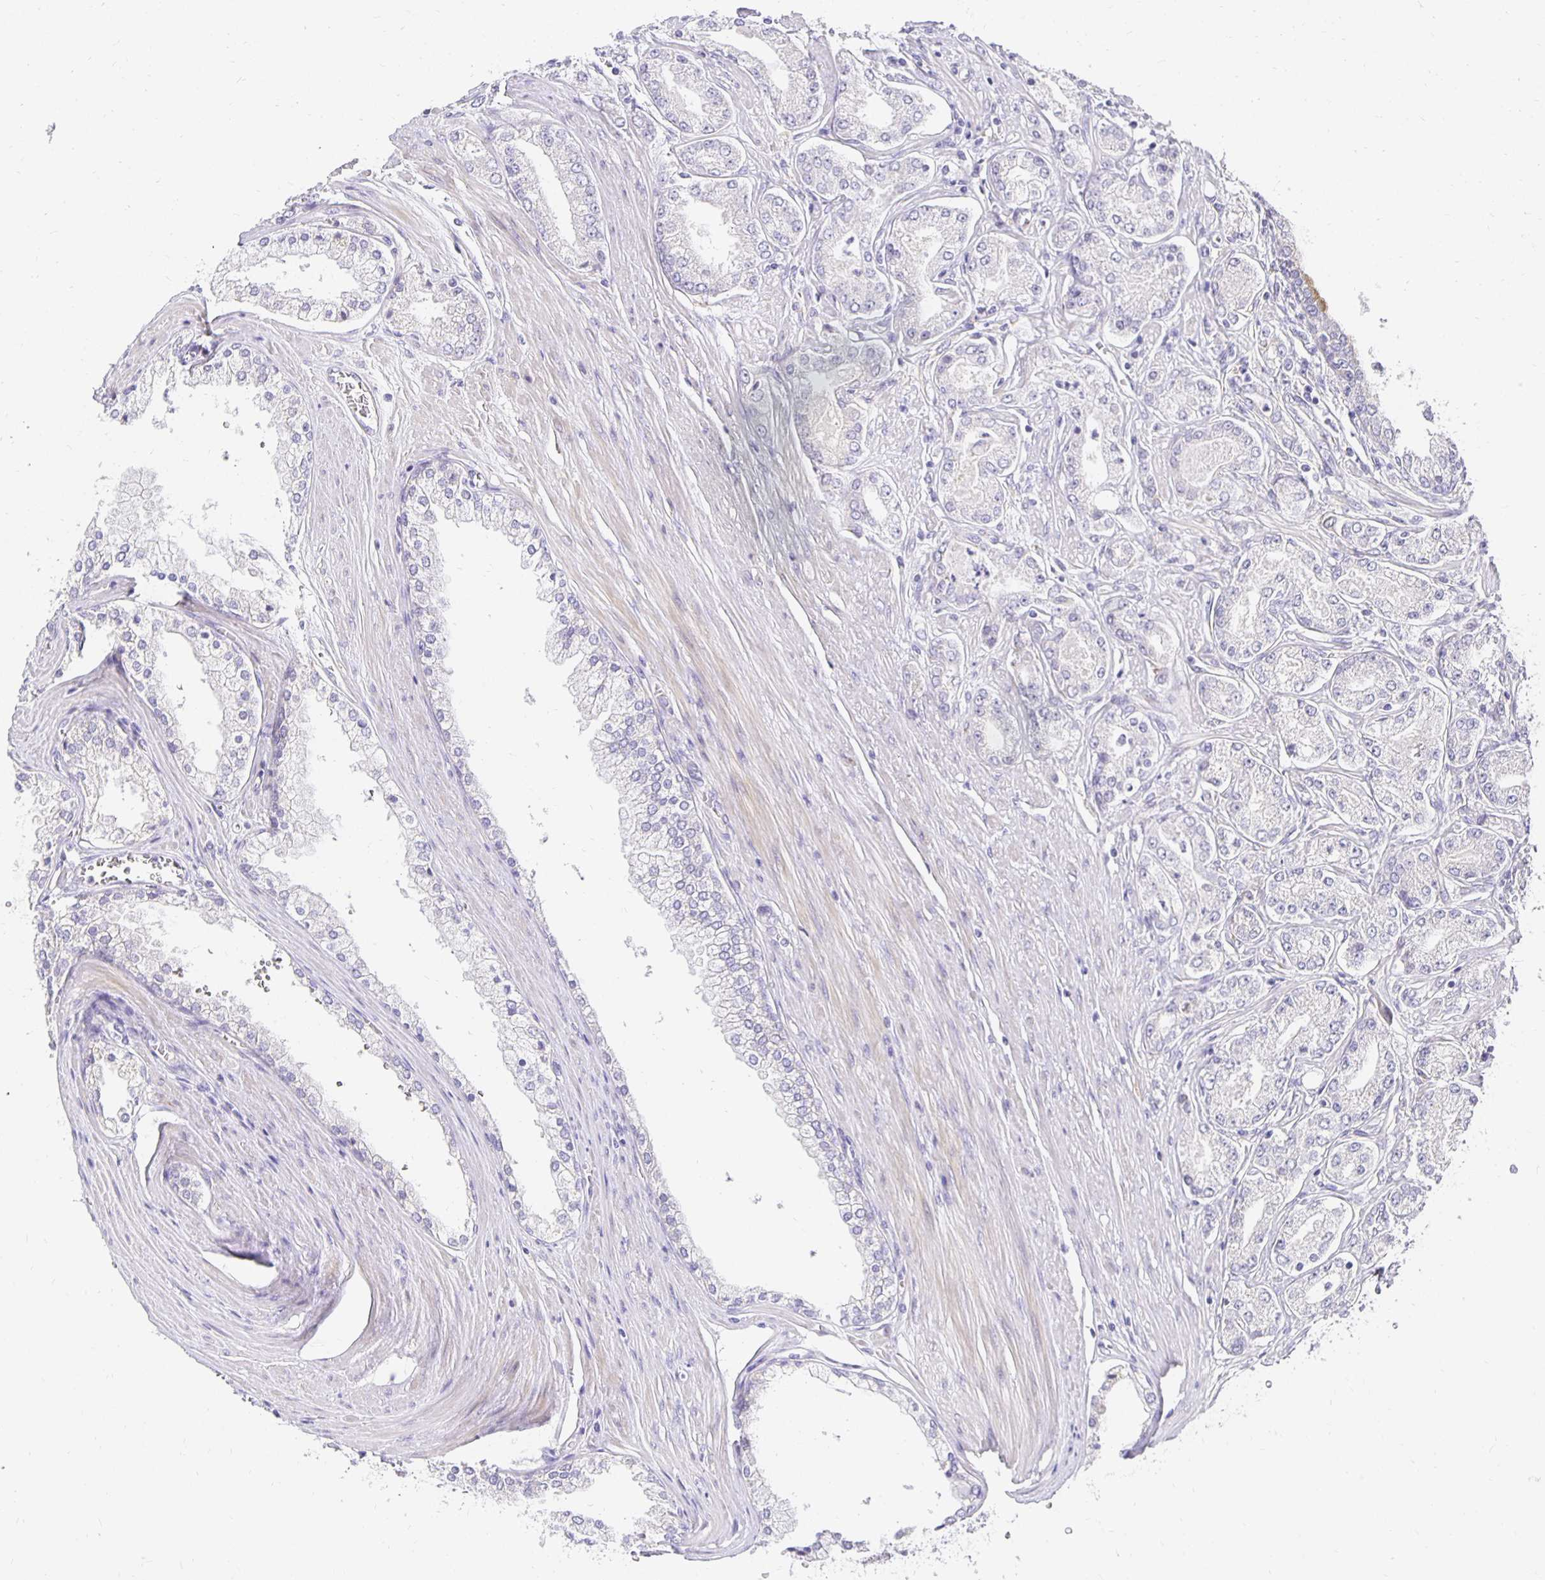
{"staining": {"intensity": "negative", "quantity": "none", "location": "none"}, "tissue": "prostate cancer", "cell_type": "Tumor cells", "image_type": "cancer", "snomed": [{"axis": "morphology", "description": "Adenocarcinoma, High grade"}, {"axis": "topography", "description": "Prostate"}], "caption": "Prostate cancer (adenocarcinoma (high-grade)) was stained to show a protein in brown. There is no significant expression in tumor cells.", "gene": "PLOD1", "patient": {"sex": "male", "age": 66}}